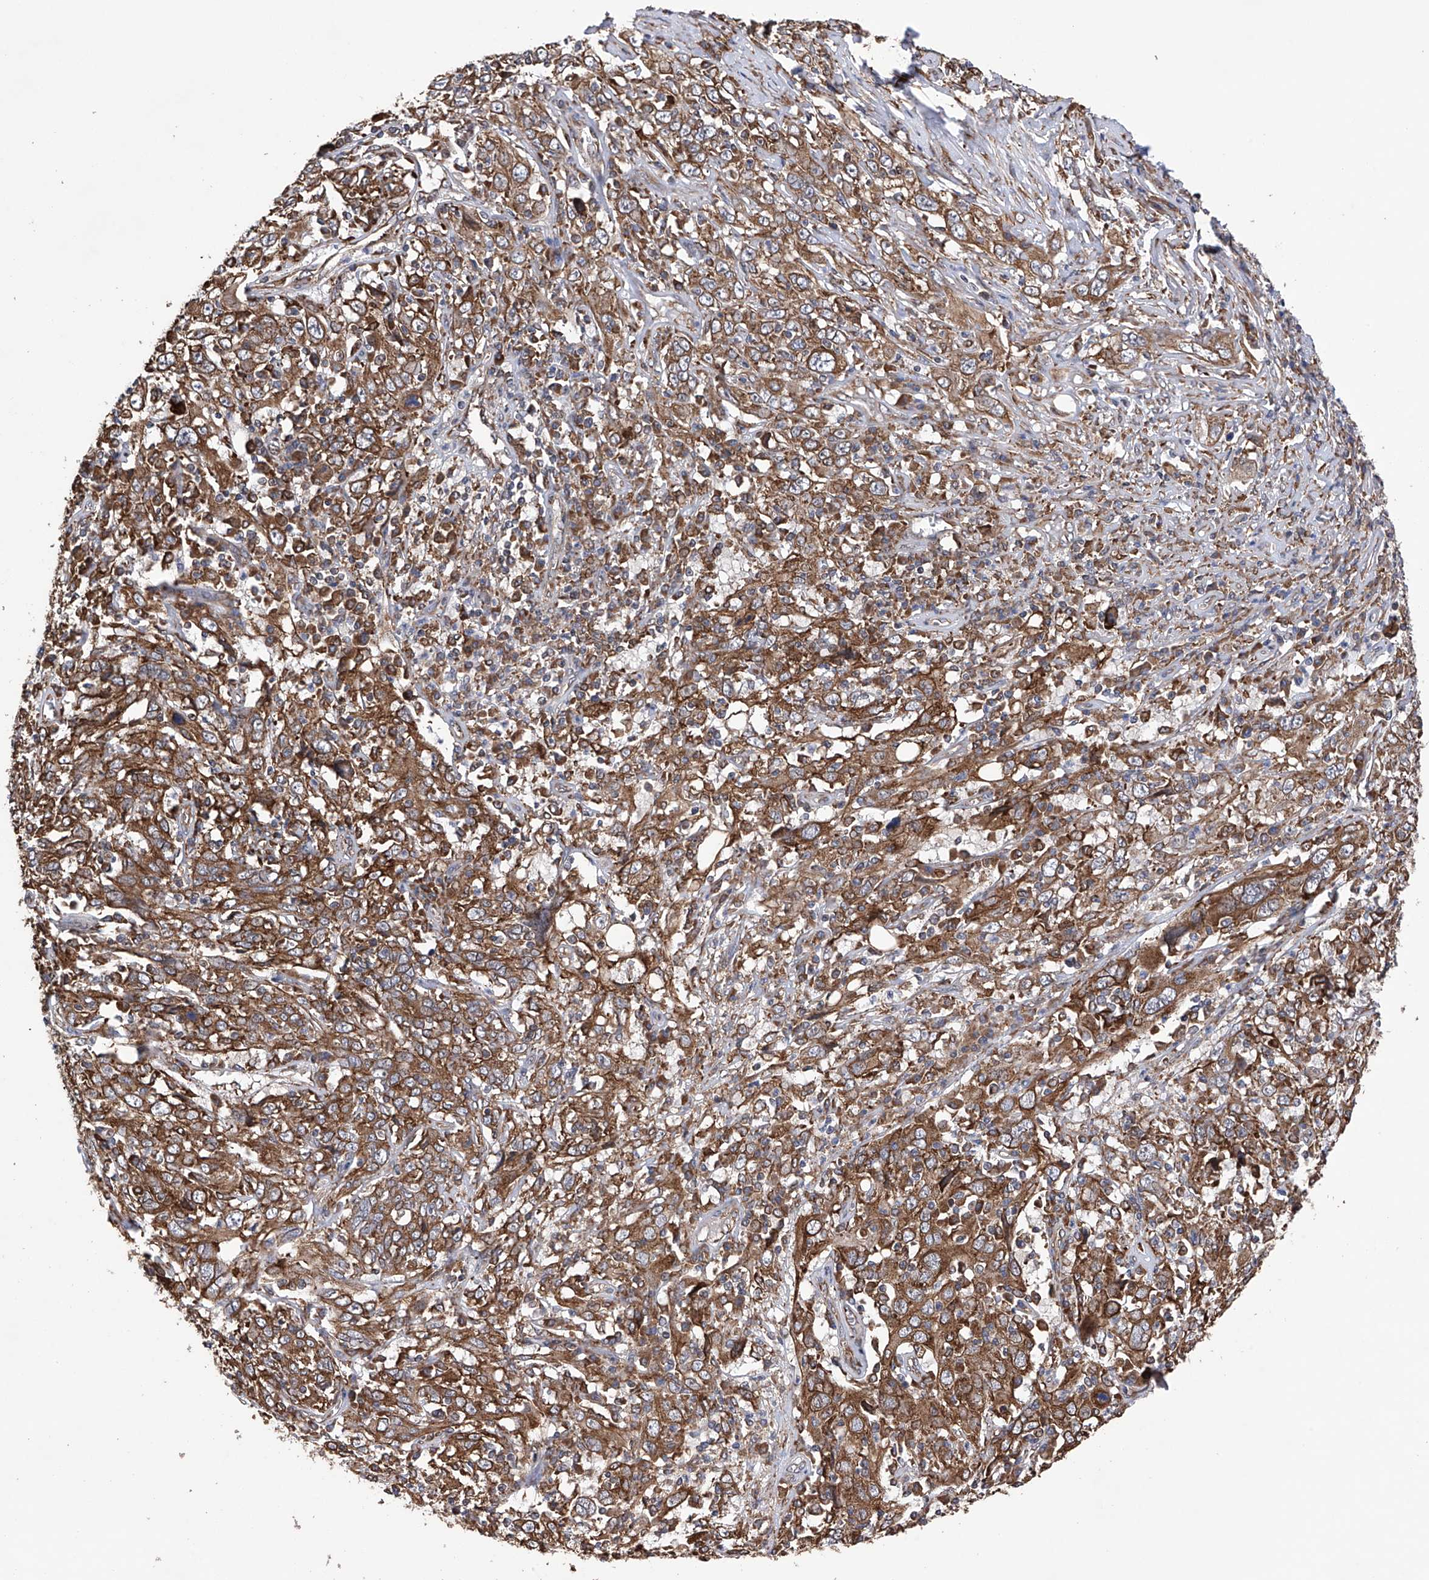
{"staining": {"intensity": "moderate", "quantity": ">75%", "location": "cytoplasmic/membranous"}, "tissue": "cervical cancer", "cell_type": "Tumor cells", "image_type": "cancer", "snomed": [{"axis": "morphology", "description": "Squamous cell carcinoma, NOS"}, {"axis": "topography", "description": "Cervix"}], "caption": "Squamous cell carcinoma (cervical) tissue displays moderate cytoplasmic/membranous staining in about >75% of tumor cells, visualized by immunohistochemistry.", "gene": "DNAH8", "patient": {"sex": "female", "age": 46}}